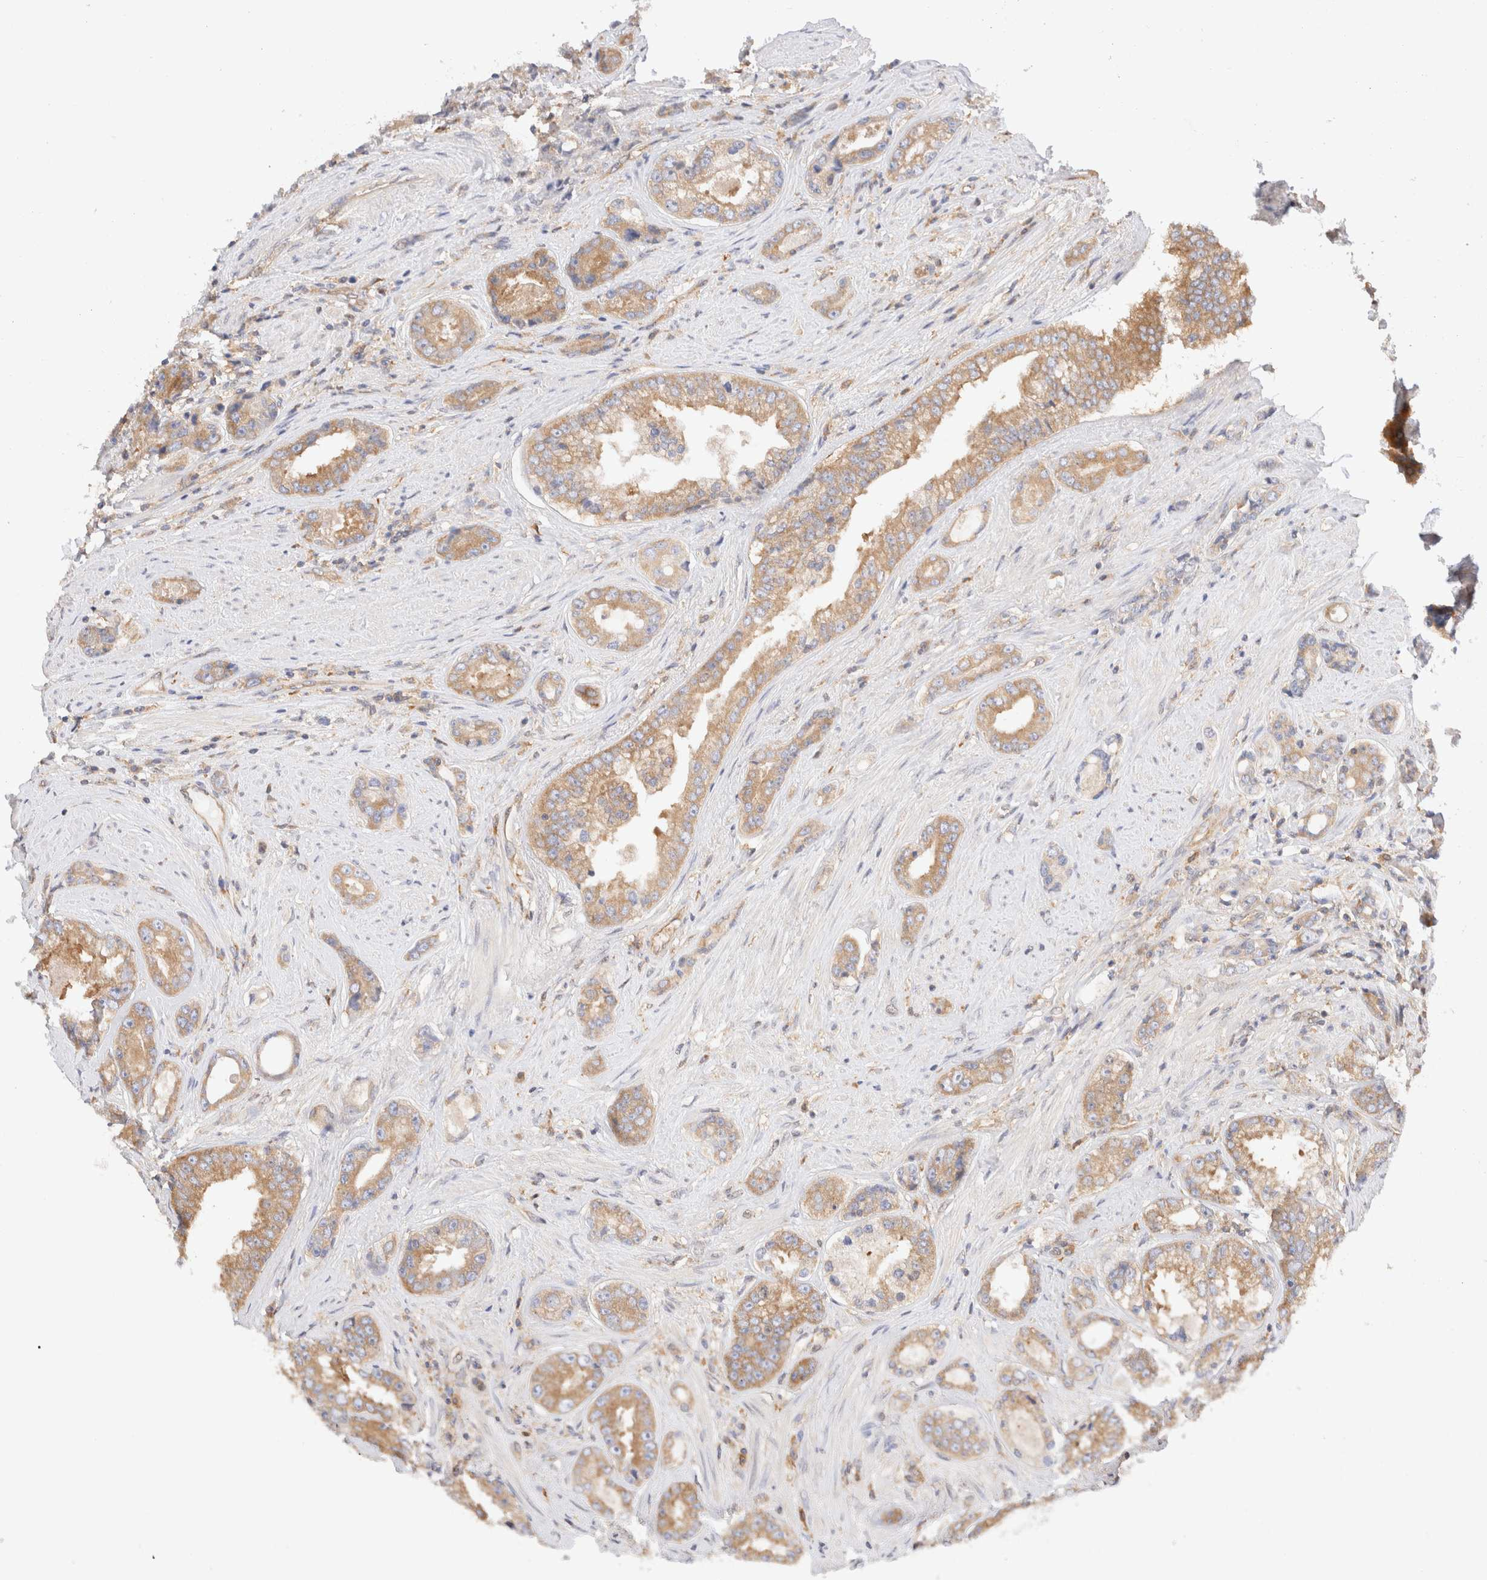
{"staining": {"intensity": "moderate", "quantity": ">75%", "location": "cytoplasmic/membranous"}, "tissue": "prostate cancer", "cell_type": "Tumor cells", "image_type": "cancer", "snomed": [{"axis": "morphology", "description": "Adenocarcinoma, High grade"}, {"axis": "topography", "description": "Prostate"}], "caption": "Immunohistochemistry (IHC) of human high-grade adenocarcinoma (prostate) exhibits medium levels of moderate cytoplasmic/membranous expression in approximately >75% of tumor cells. The staining is performed using DAB (3,3'-diaminobenzidine) brown chromogen to label protein expression. The nuclei are counter-stained blue using hematoxylin.", "gene": "RABEP1", "patient": {"sex": "male", "age": 61}}